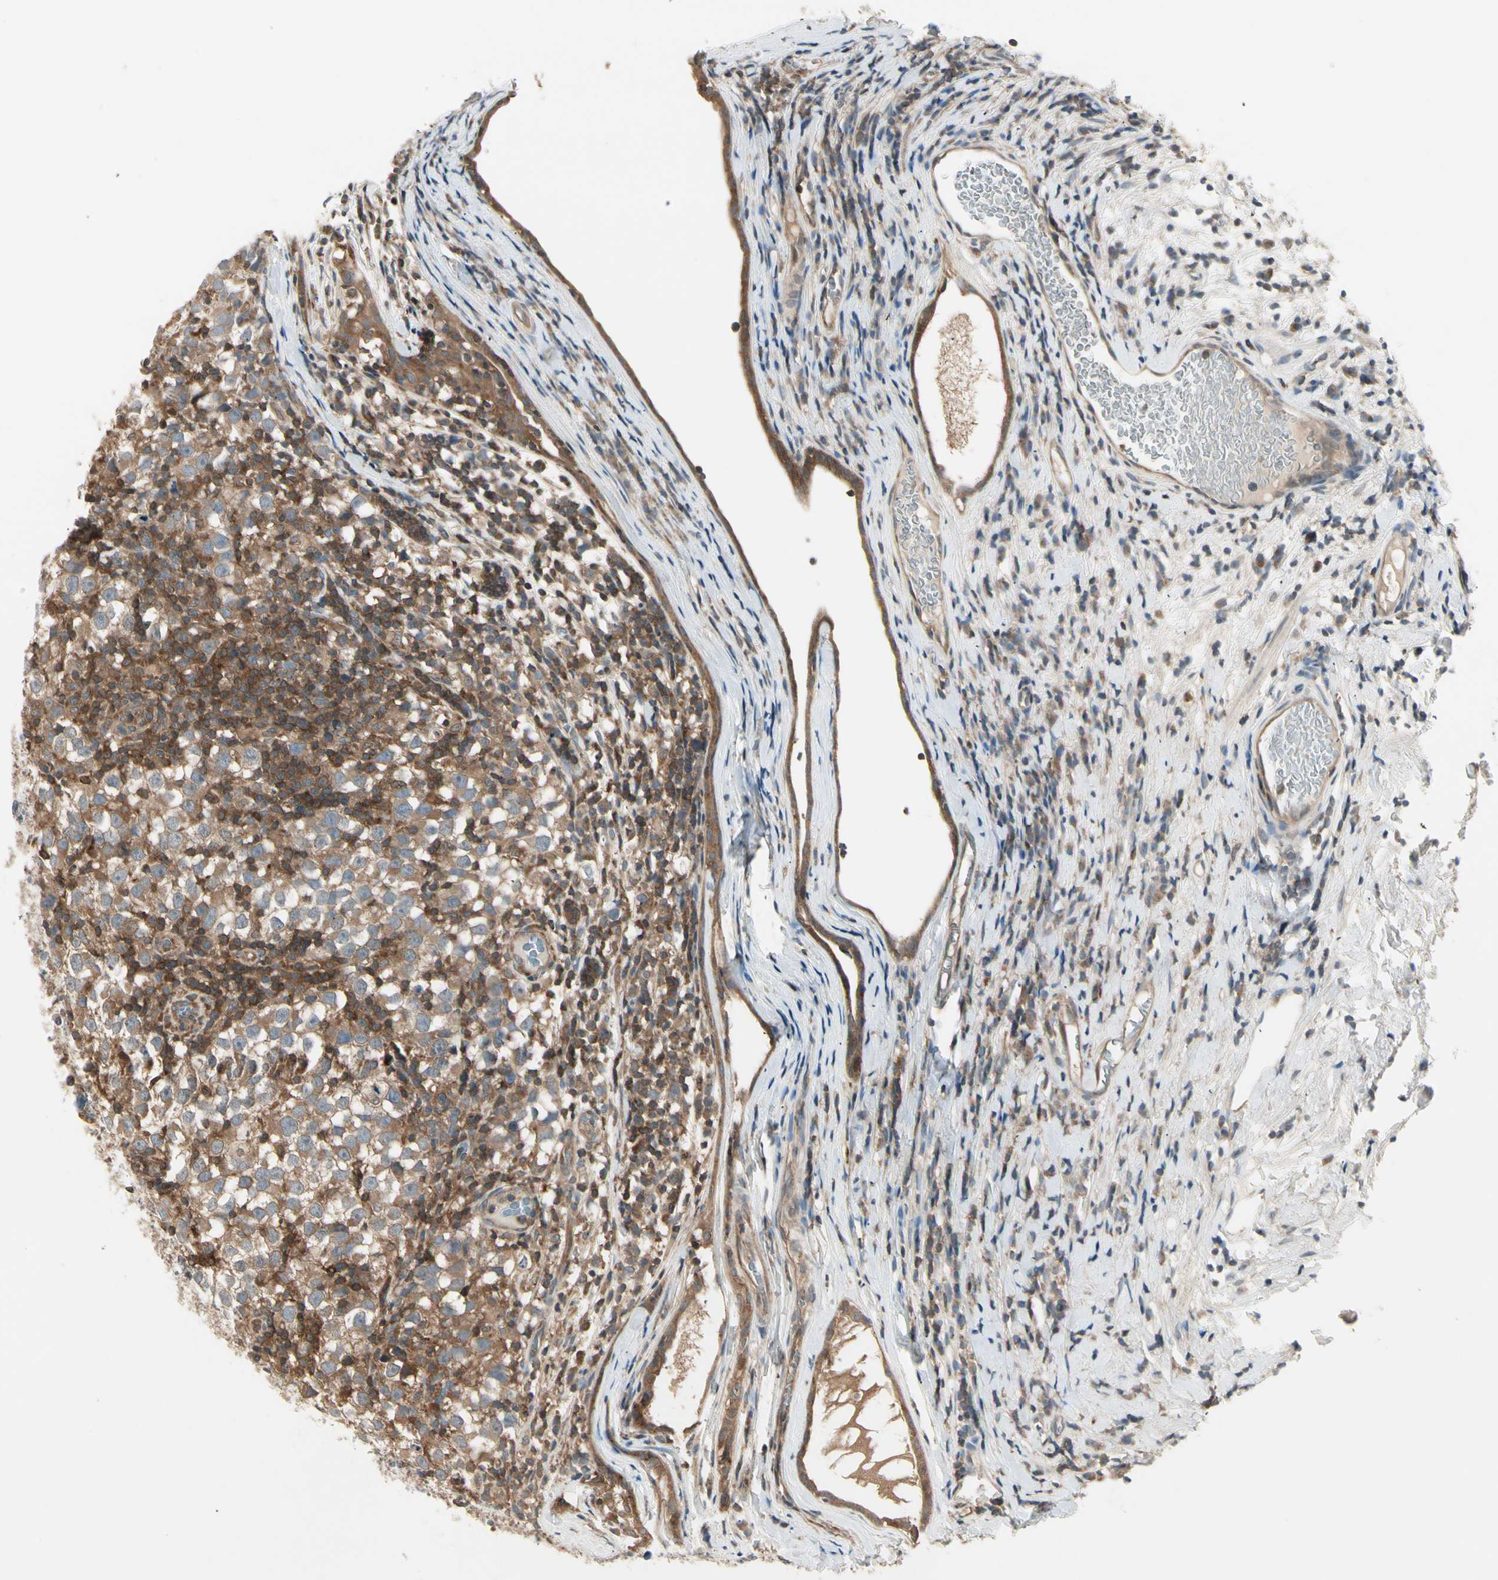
{"staining": {"intensity": "weak", "quantity": ">75%", "location": "cytoplasmic/membranous"}, "tissue": "testis cancer", "cell_type": "Tumor cells", "image_type": "cancer", "snomed": [{"axis": "morphology", "description": "Seminoma, NOS"}, {"axis": "topography", "description": "Testis"}], "caption": "A micrograph showing weak cytoplasmic/membranous positivity in about >75% of tumor cells in testis seminoma, as visualized by brown immunohistochemical staining.", "gene": "OXSR1", "patient": {"sex": "male", "age": 65}}